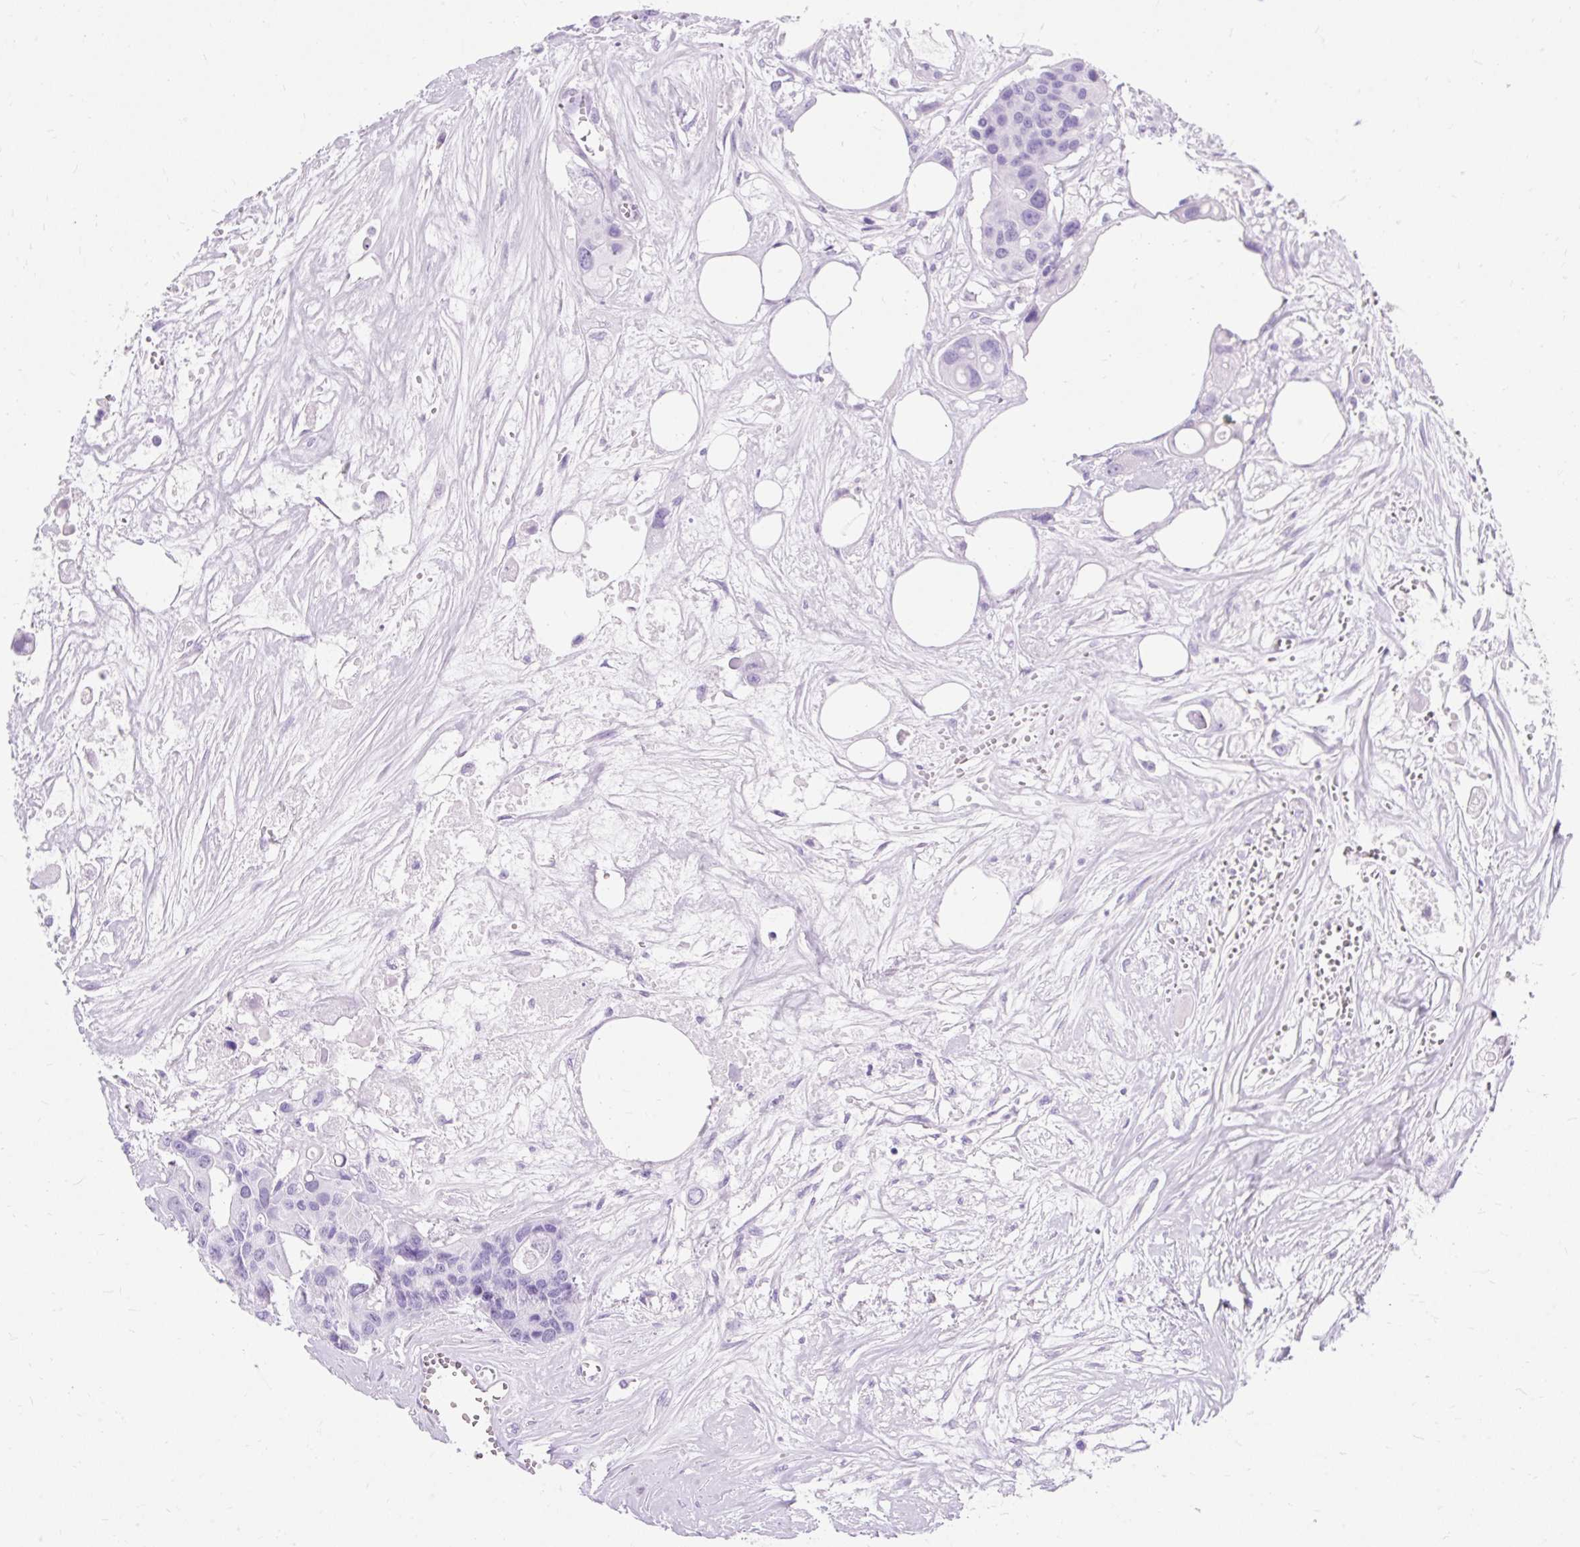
{"staining": {"intensity": "negative", "quantity": "none", "location": "none"}, "tissue": "colorectal cancer", "cell_type": "Tumor cells", "image_type": "cancer", "snomed": [{"axis": "morphology", "description": "Adenocarcinoma, NOS"}, {"axis": "topography", "description": "Colon"}], "caption": "High power microscopy micrograph of an immunohistochemistry photomicrograph of adenocarcinoma (colorectal), revealing no significant positivity in tumor cells.", "gene": "PVALB", "patient": {"sex": "male", "age": 77}}